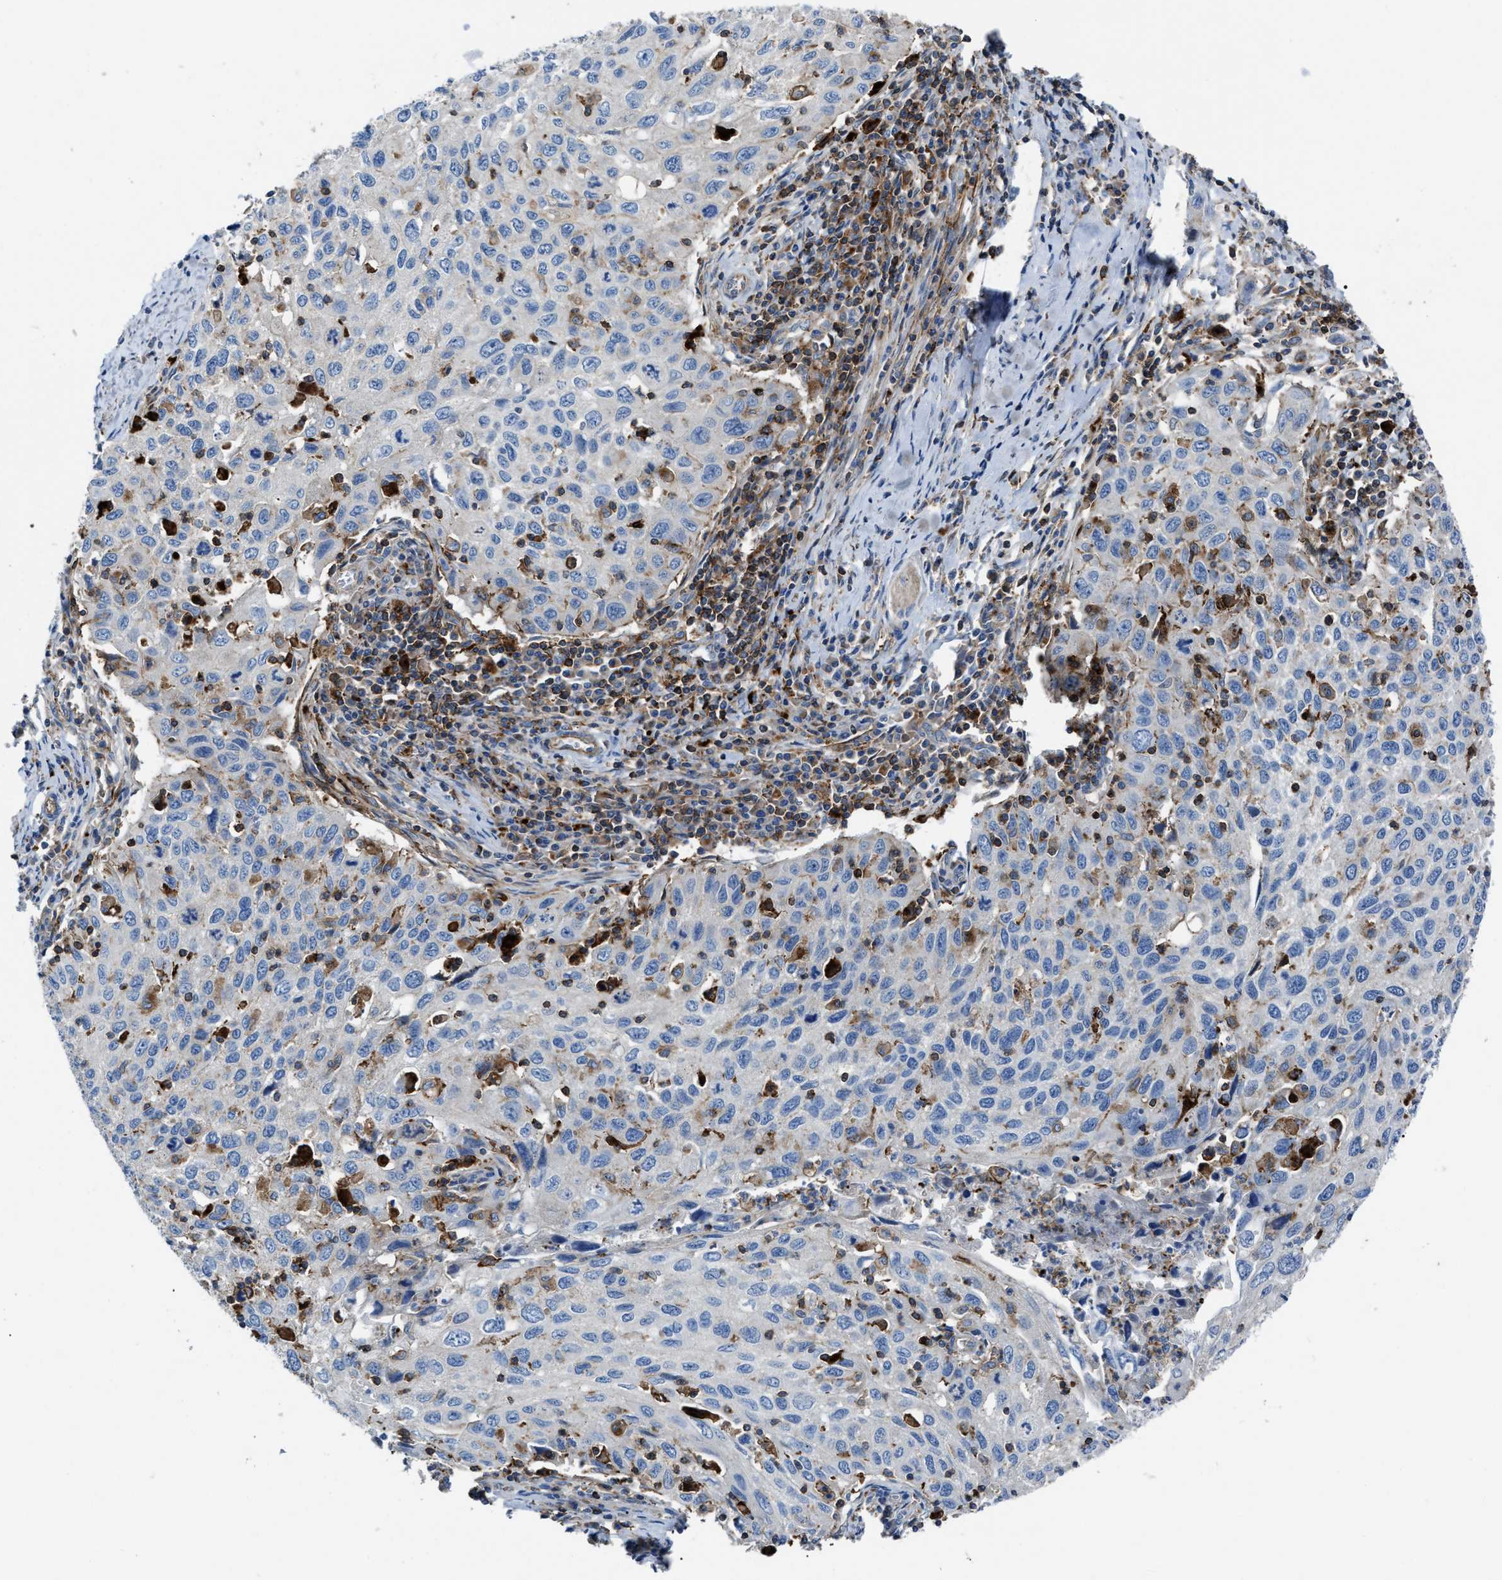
{"staining": {"intensity": "moderate", "quantity": "<25%", "location": "cytoplasmic/membranous"}, "tissue": "cervical cancer", "cell_type": "Tumor cells", "image_type": "cancer", "snomed": [{"axis": "morphology", "description": "Squamous cell carcinoma, NOS"}, {"axis": "topography", "description": "Cervix"}], "caption": "A low amount of moderate cytoplasmic/membranous expression is identified in approximately <25% of tumor cells in cervical cancer tissue. Using DAB (3,3'-diaminobenzidine) (brown) and hematoxylin (blue) stains, captured at high magnification using brightfield microscopy.", "gene": "AGPAT2", "patient": {"sex": "female", "age": 53}}